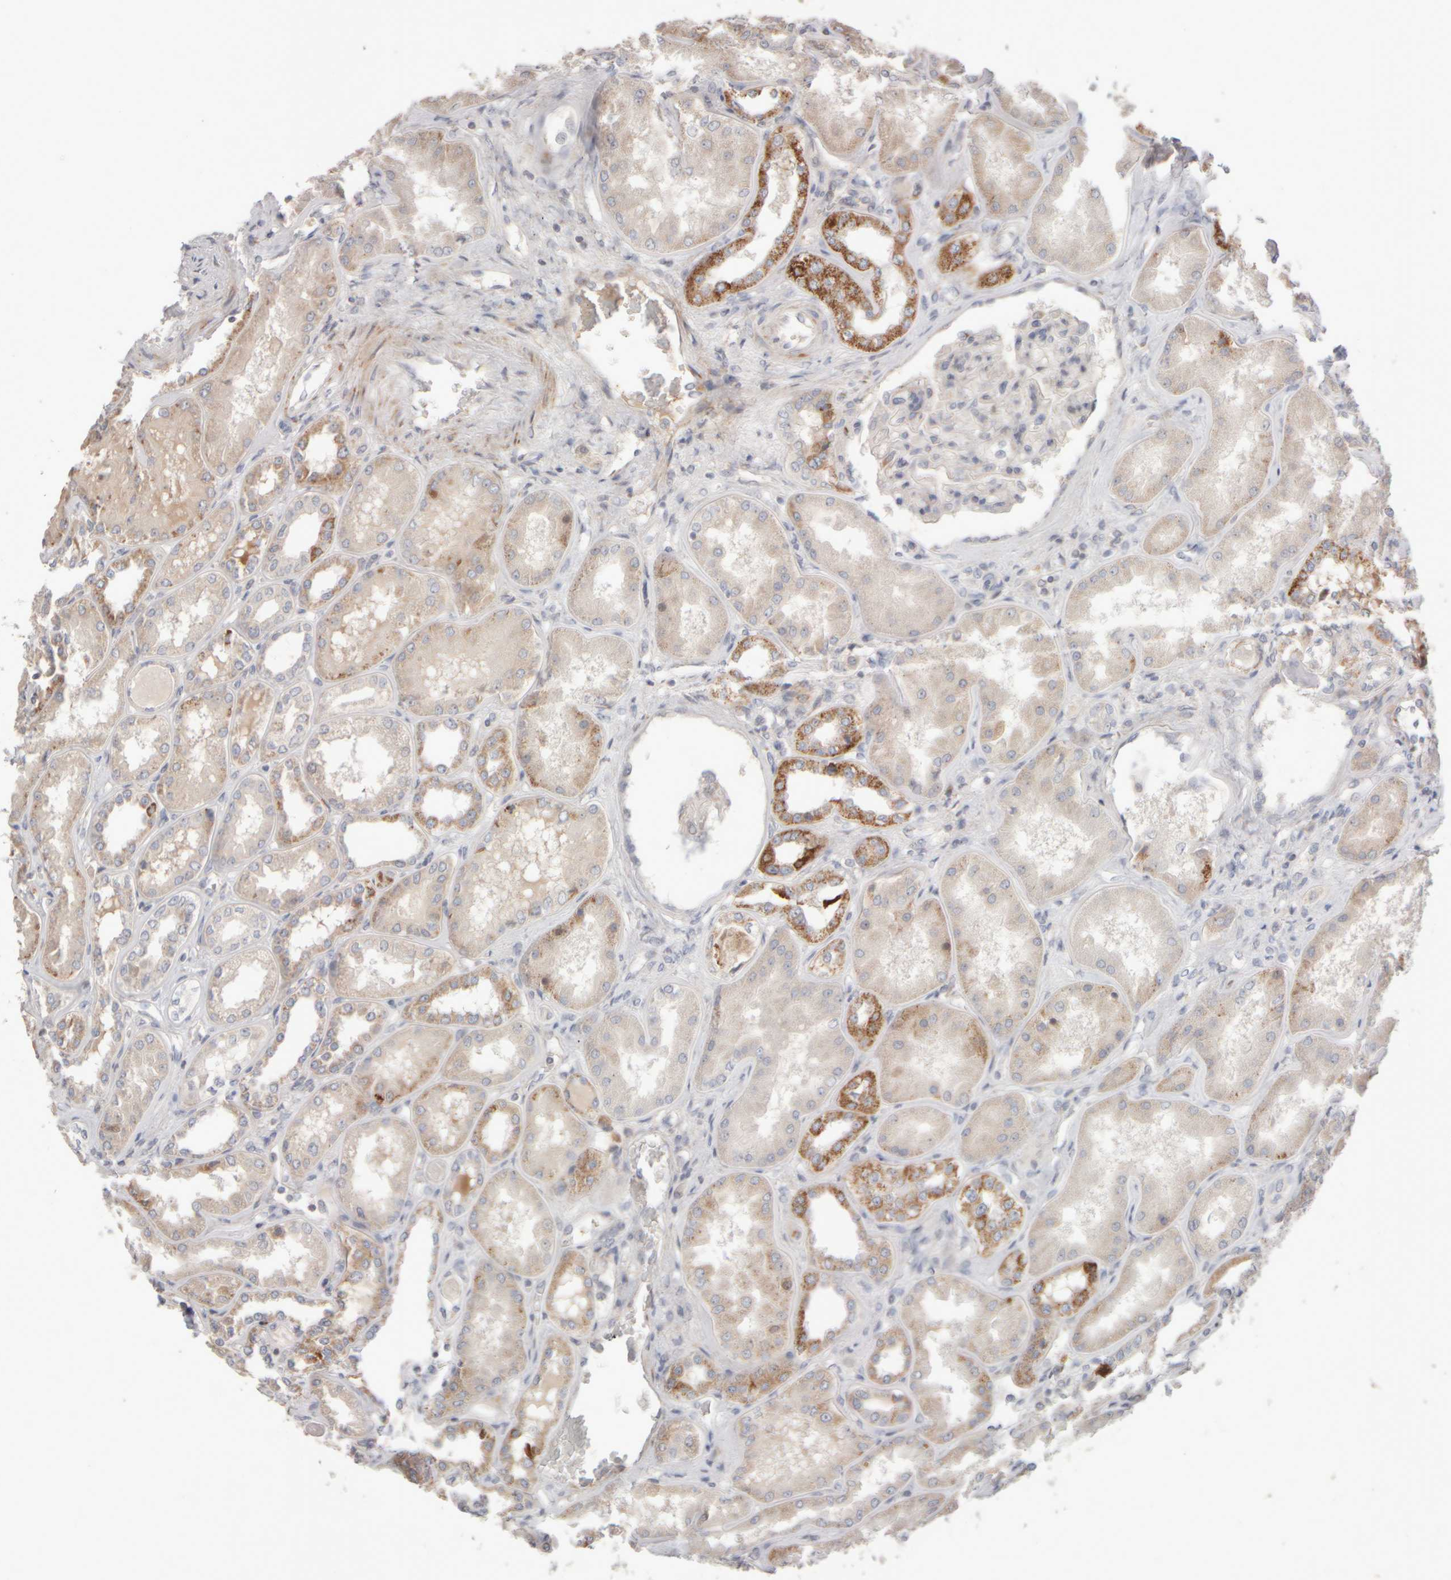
{"staining": {"intensity": "negative", "quantity": "none", "location": "none"}, "tissue": "kidney", "cell_type": "Cells in glomeruli", "image_type": "normal", "snomed": [{"axis": "morphology", "description": "Normal tissue, NOS"}, {"axis": "topography", "description": "Kidney"}], "caption": "IHC image of unremarkable kidney: kidney stained with DAB demonstrates no significant protein expression in cells in glomeruli.", "gene": "CHADL", "patient": {"sex": "female", "age": 56}}